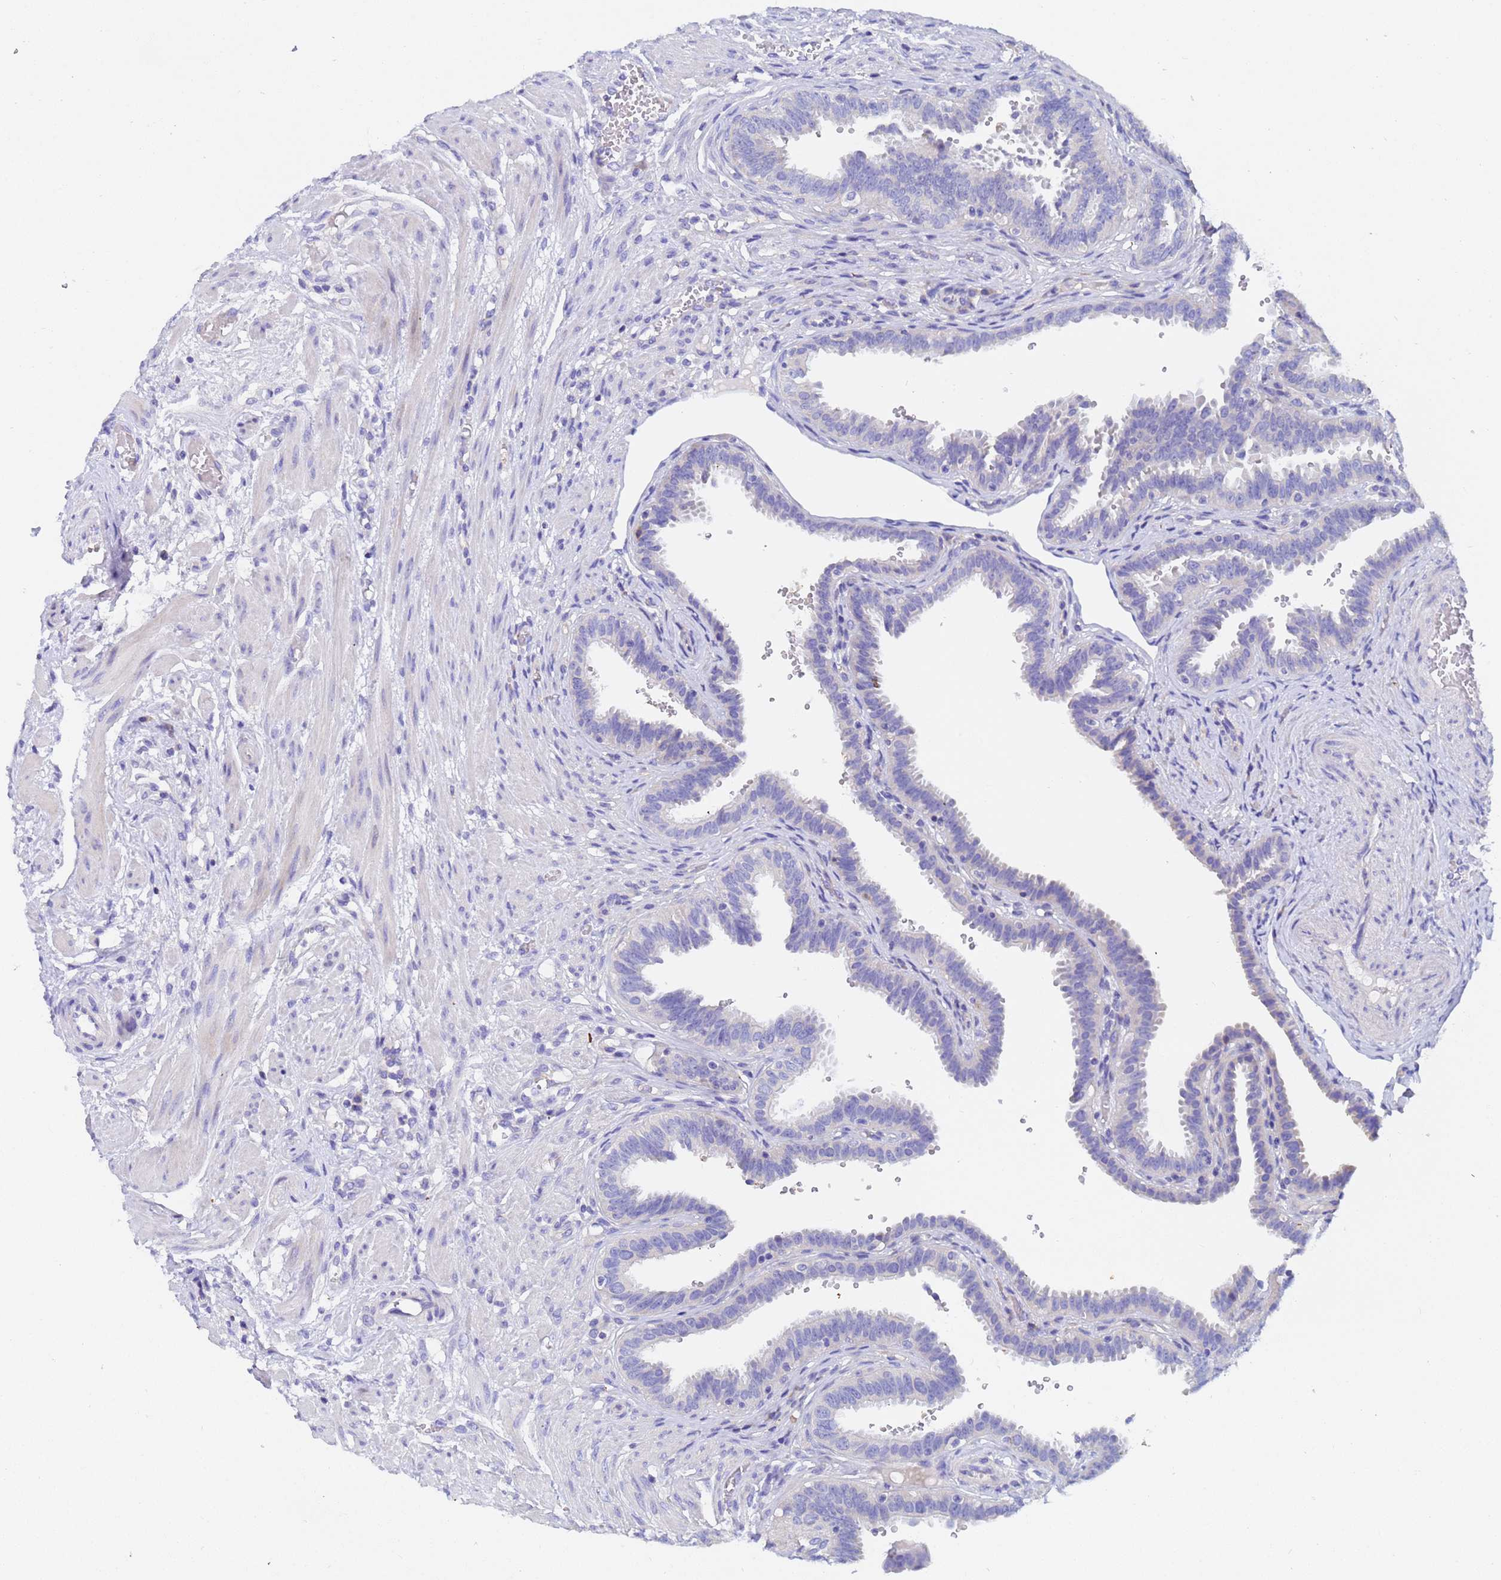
{"staining": {"intensity": "negative", "quantity": "none", "location": "none"}, "tissue": "fallopian tube", "cell_type": "Glandular cells", "image_type": "normal", "snomed": [{"axis": "morphology", "description": "Normal tissue, NOS"}, {"axis": "topography", "description": "Fallopian tube"}], "caption": "DAB (3,3'-diaminobenzidine) immunohistochemical staining of unremarkable human fallopian tube displays no significant staining in glandular cells. (DAB IHC, high magnification).", "gene": "UBE2O", "patient": {"sex": "female", "age": 37}}